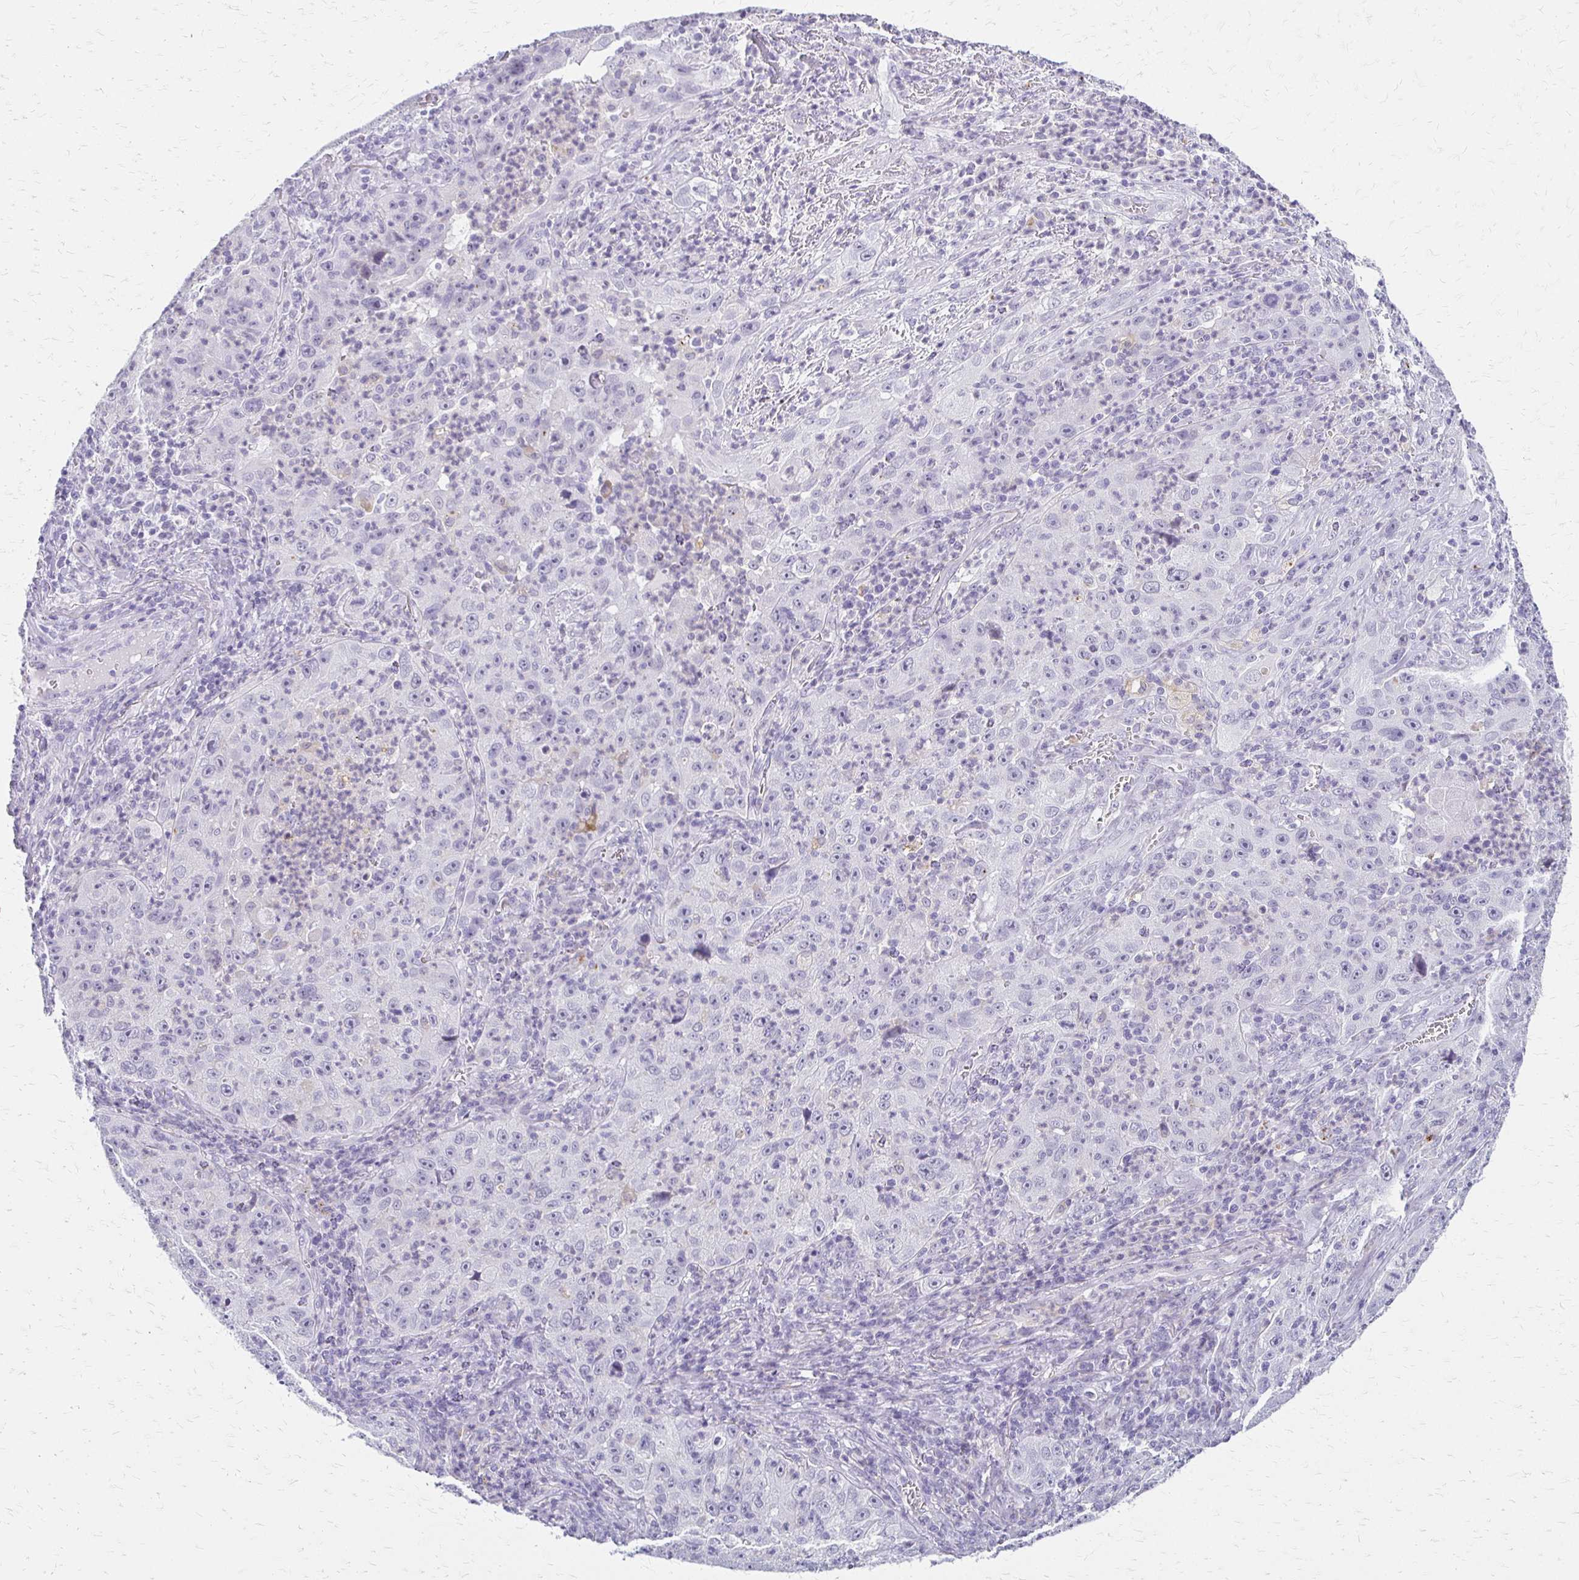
{"staining": {"intensity": "negative", "quantity": "none", "location": "none"}, "tissue": "lung cancer", "cell_type": "Tumor cells", "image_type": "cancer", "snomed": [{"axis": "morphology", "description": "Squamous cell carcinoma, NOS"}, {"axis": "topography", "description": "Lung"}], "caption": "A histopathology image of human lung cancer (squamous cell carcinoma) is negative for staining in tumor cells. (Stains: DAB (3,3'-diaminobenzidine) immunohistochemistry with hematoxylin counter stain, Microscopy: brightfield microscopy at high magnification).", "gene": "ACP5", "patient": {"sex": "male", "age": 71}}